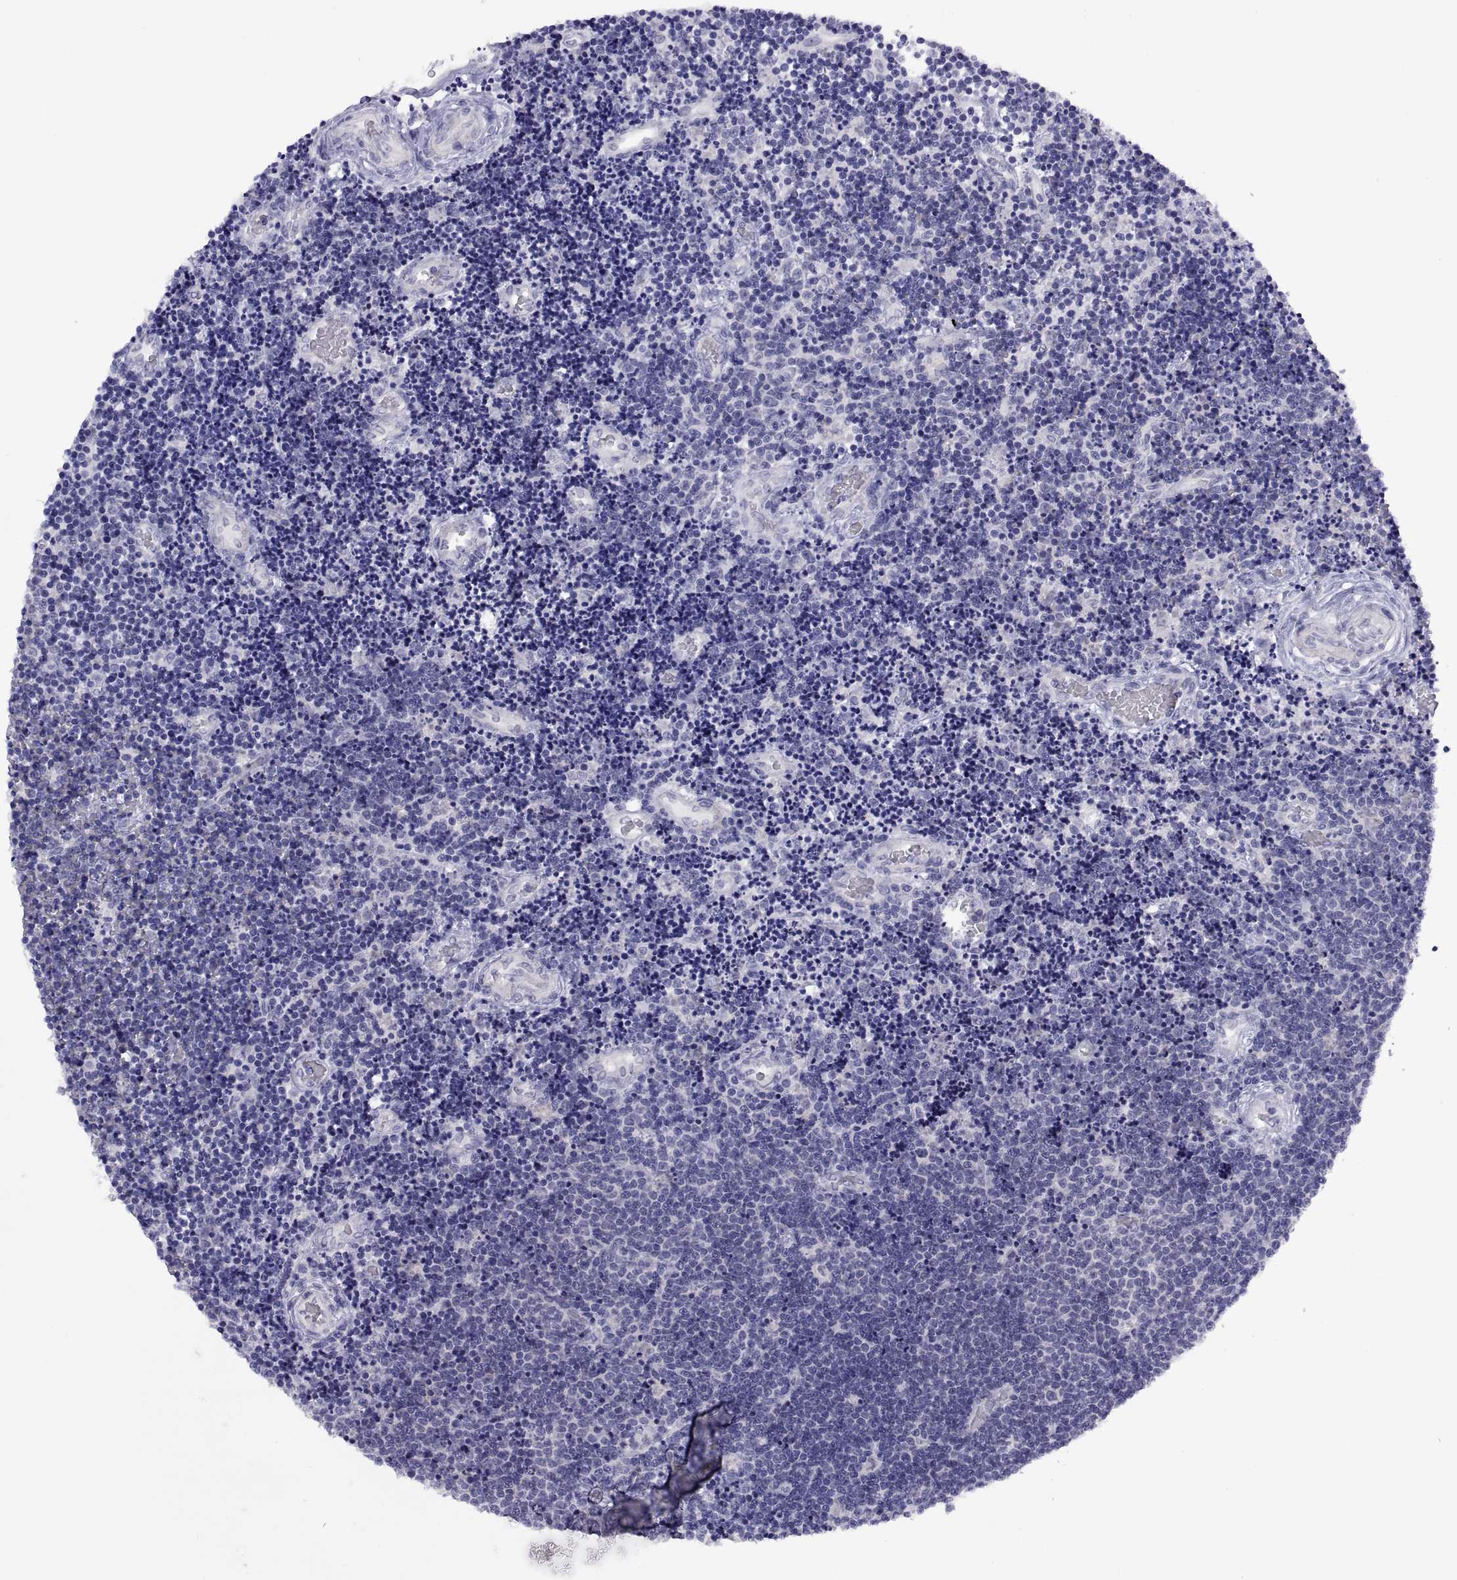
{"staining": {"intensity": "negative", "quantity": "none", "location": "none"}, "tissue": "lymphoma", "cell_type": "Tumor cells", "image_type": "cancer", "snomed": [{"axis": "morphology", "description": "Malignant lymphoma, non-Hodgkin's type, Low grade"}, {"axis": "topography", "description": "Brain"}], "caption": "This is an immunohistochemistry (IHC) photomicrograph of lymphoma. There is no positivity in tumor cells.", "gene": "VSX2", "patient": {"sex": "female", "age": 66}}